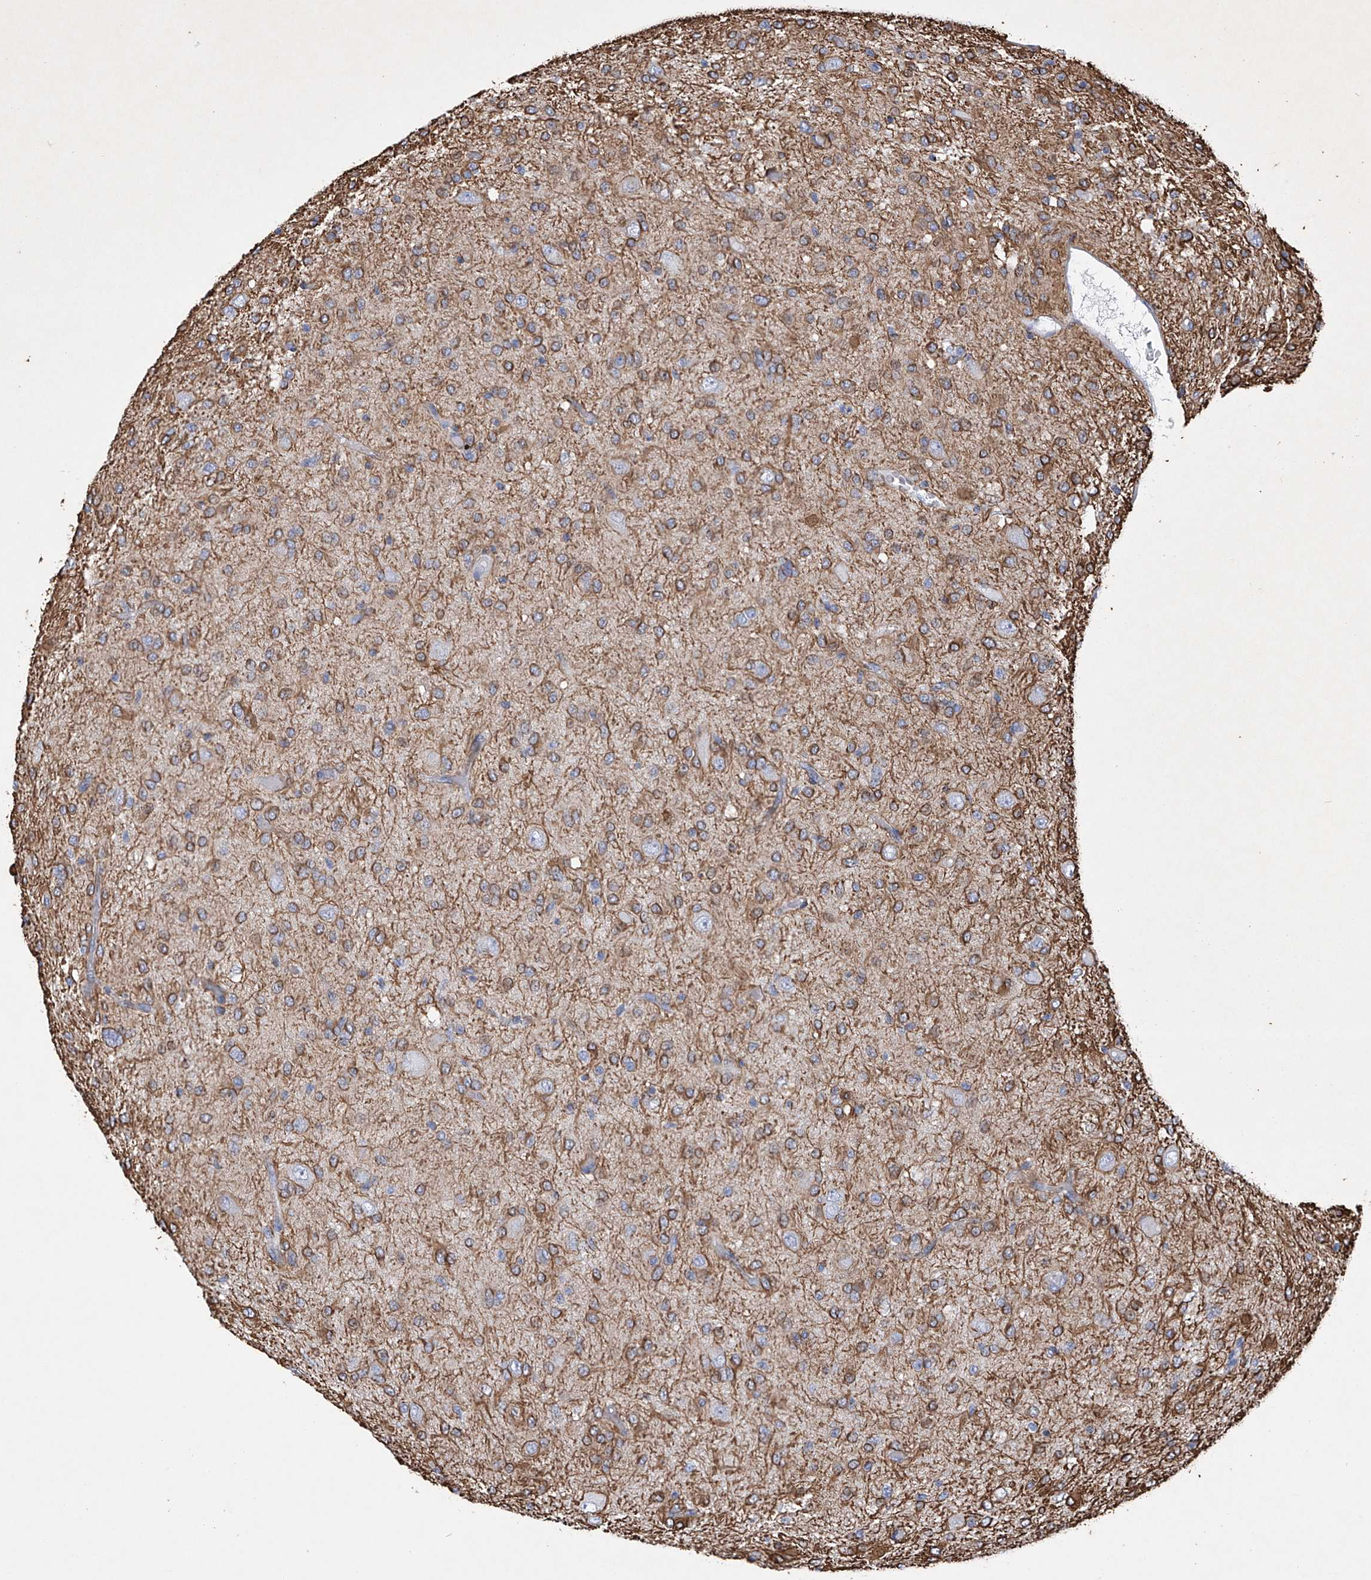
{"staining": {"intensity": "negative", "quantity": "none", "location": "none"}, "tissue": "glioma", "cell_type": "Tumor cells", "image_type": "cancer", "snomed": [{"axis": "morphology", "description": "Glioma, malignant, High grade"}, {"axis": "topography", "description": "Brain"}], "caption": "Micrograph shows no protein staining in tumor cells of glioma tissue.", "gene": "ADRA1A", "patient": {"sex": "female", "age": 59}}